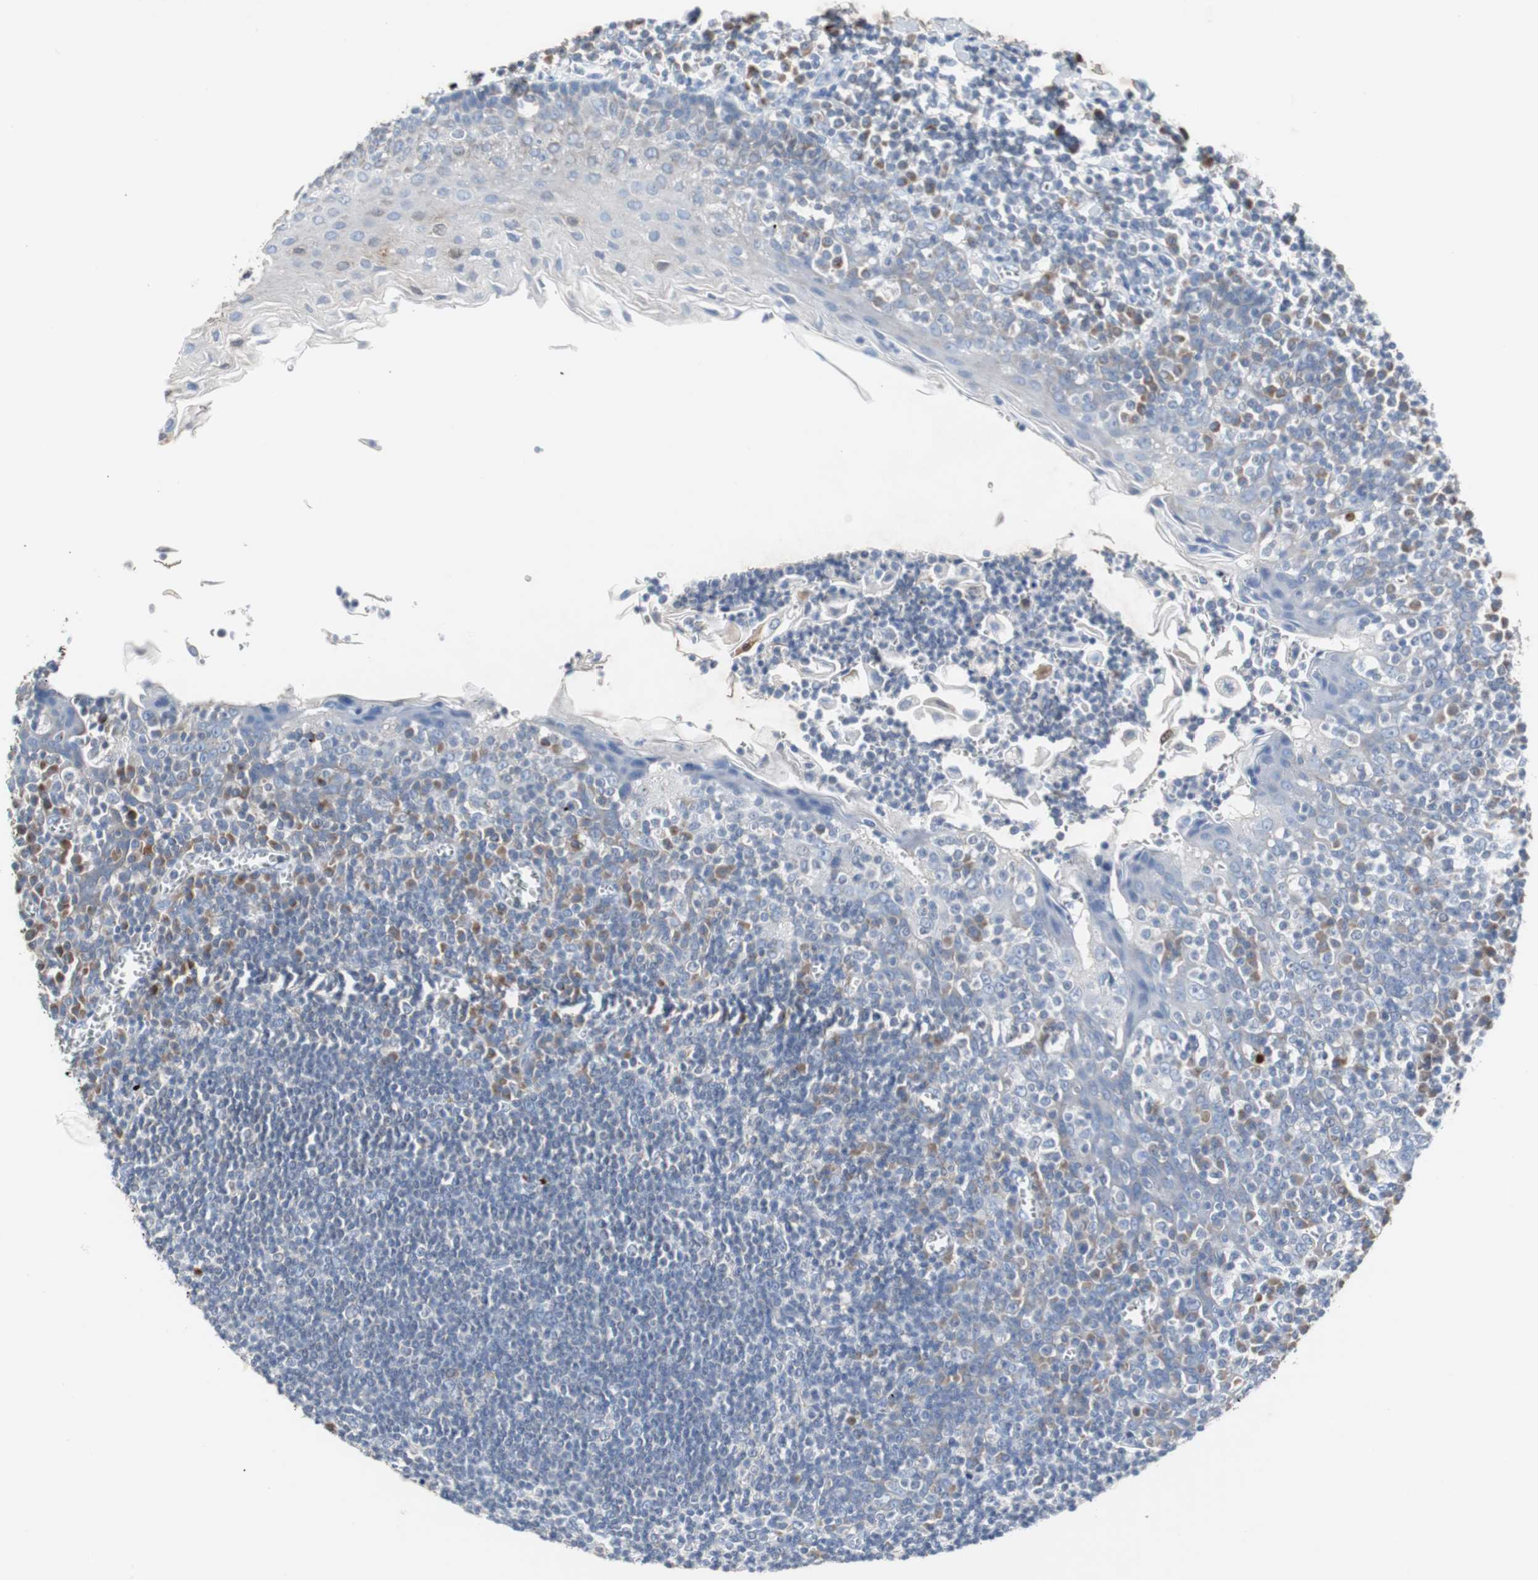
{"staining": {"intensity": "weak", "quantity": "<25%", "location": "cytoplasmic/membranous"}, "tissue": "oral mucosa", "cell_type": "Squamous epithelial cells", "image_type": "normal", "snomed": [{"axis": "morphology", "description": "Normal tissue, NOS"}, {"axis": "topography", "description": "Oral tissue"}], "caption": "Immunohistochemistry of unremarkable oral mucosa demonstrates no expression in squamous epithelial cells. The staining was performed using DAB to visualize the protein expression in brown, while the nuclei were stained in blue with hematoxylin (Magnification: 20x).", "gene": "CALB2", "patient": {"sex": "male", "age": 20}}